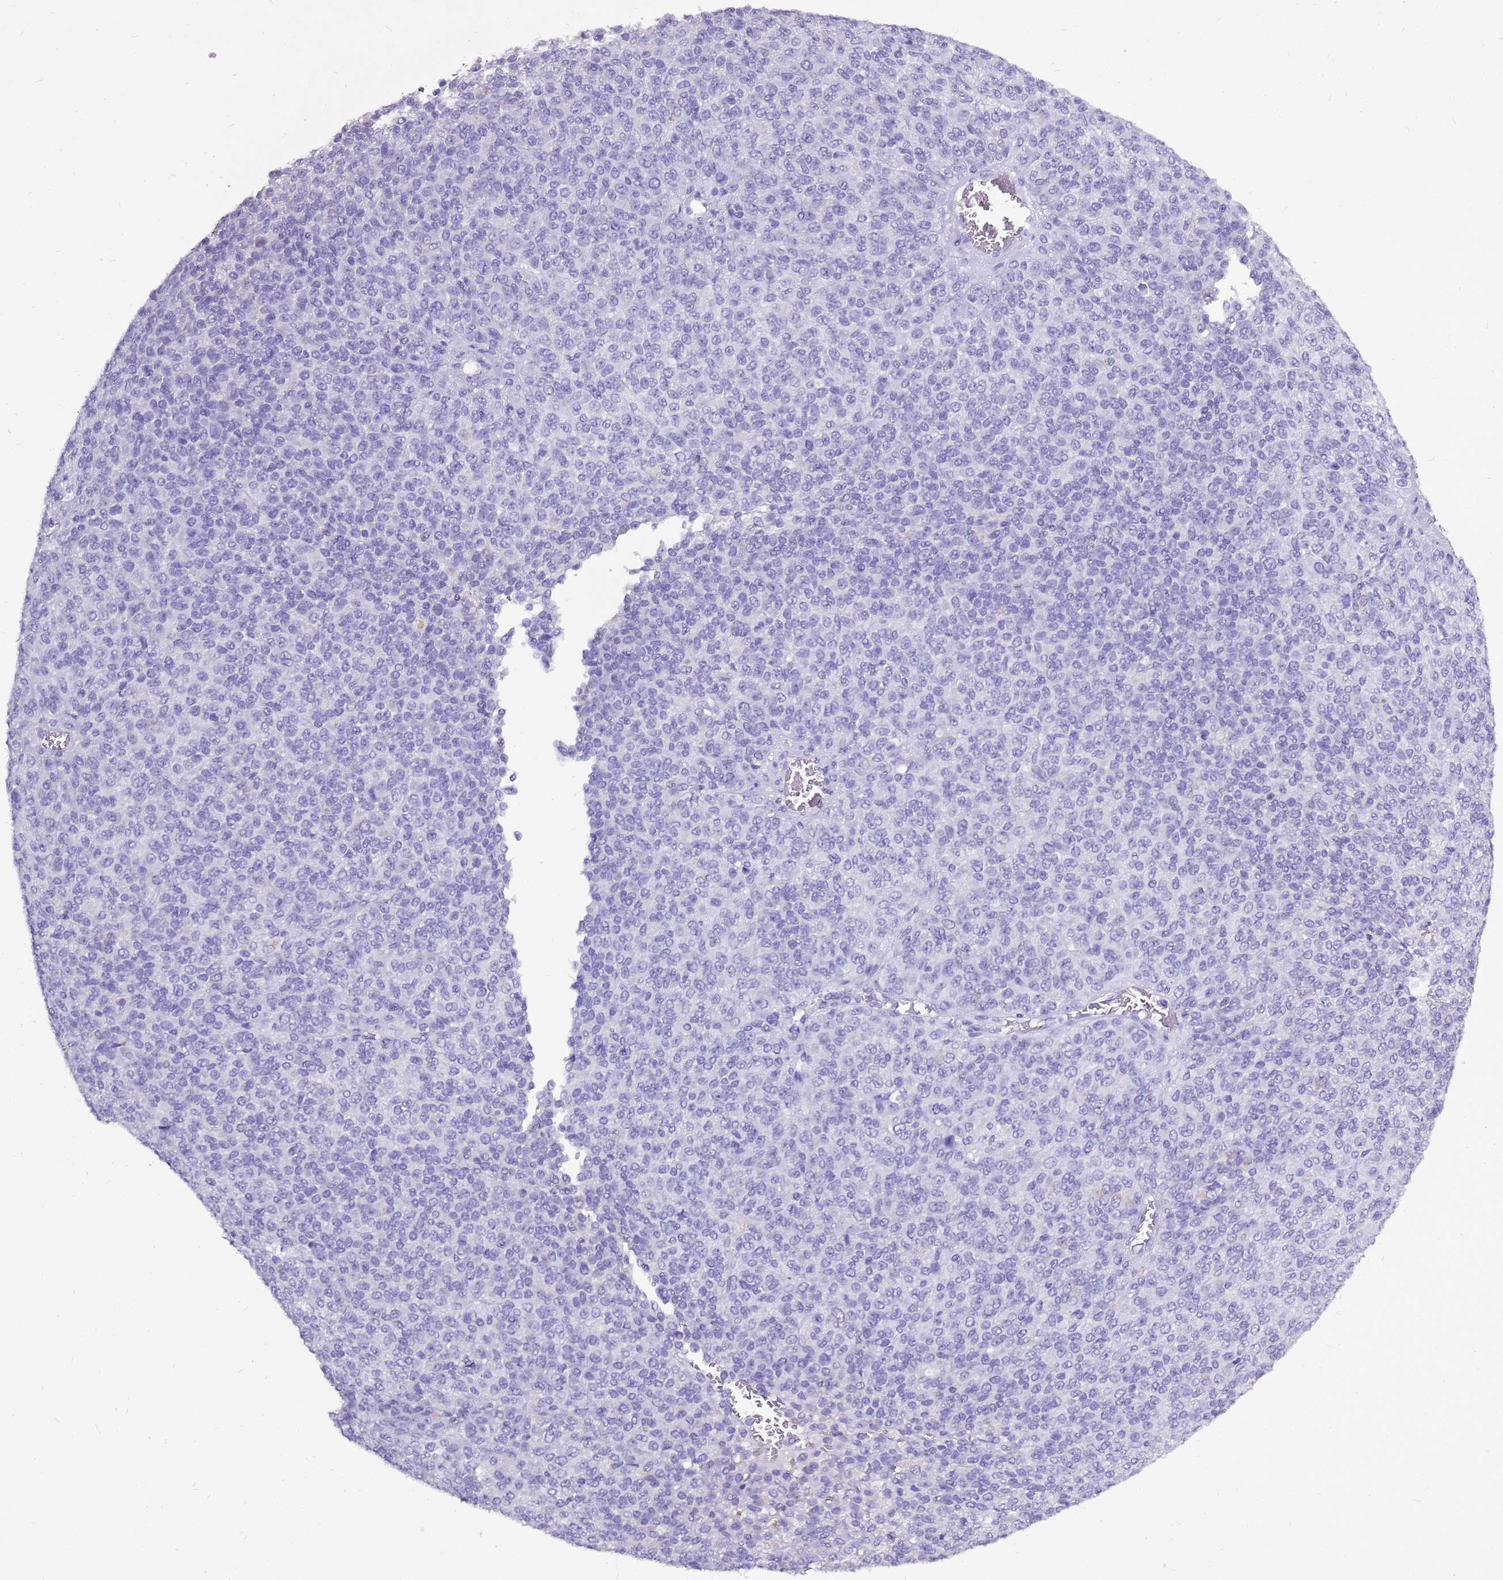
{"staining": {"intensity": "negative", "quantity": "none", "location": "none"}, "tissue": "melanoma", "cell_type": "Tumor cells", "image_type": "cancer", "snomed": [{"axis": "morphology", "description": "Malignant melanoma, Metastatic site"}, {"axis": "topography", "description": "Brain"}], "caption": "Malignant melanoma (metastatic site) was stained to show a protein in brown. There is no significant expression in tumor cells. (DAB immunohistochemistry (IHC) visualized using brightfield microscopy, high magnification).", "gene": "ACSS3", "patient": {"sex": "female", "age": 56}}